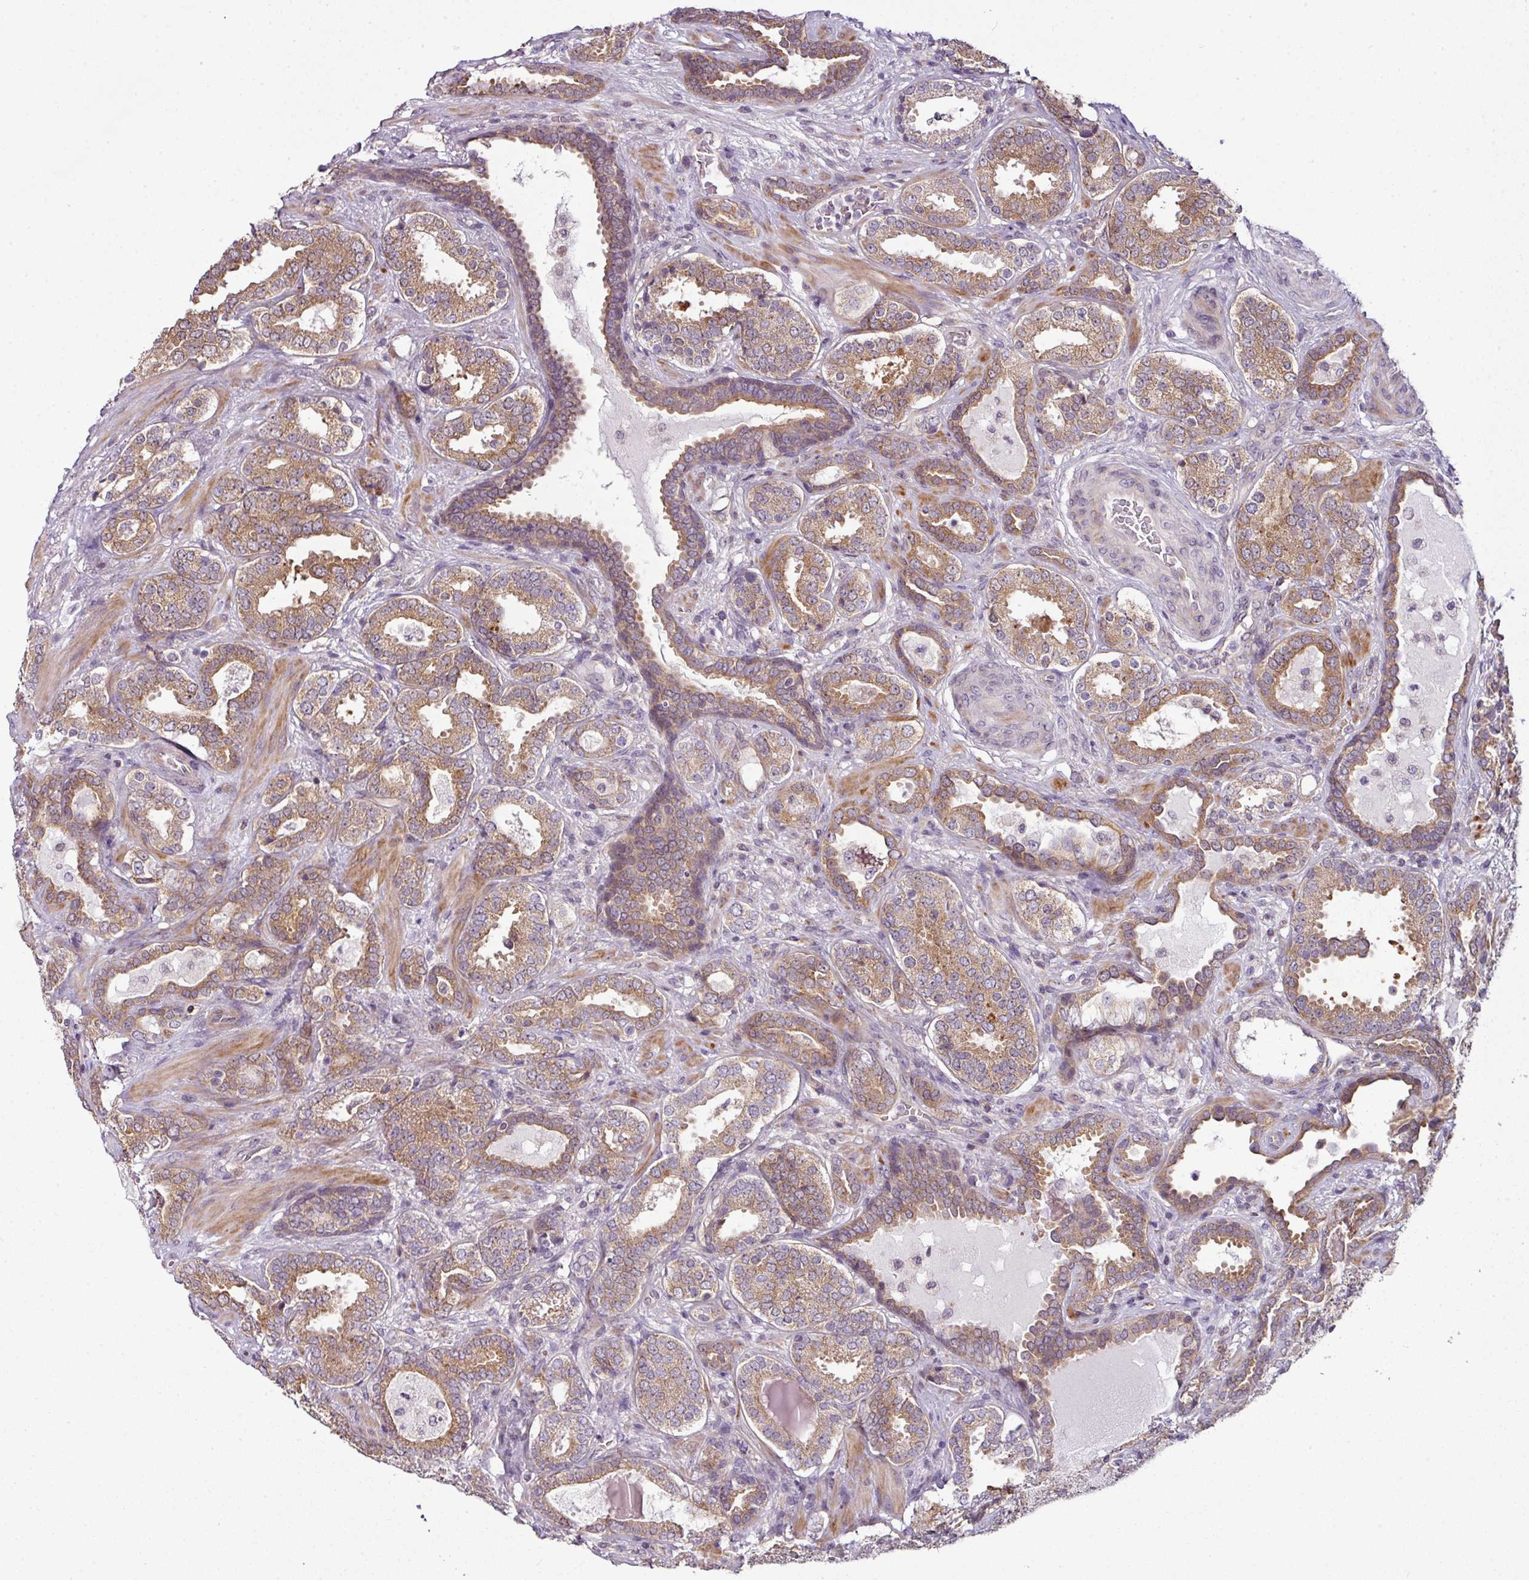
{"staining": {"intensity": "moderate", "quantity": ">75%", "location": "cytoplasmic/membranous"}, "tissue": "prostate cancer", "cell_type": "Tumor cells", "image_type": "cancer", "snomed": [{"axis": "morphology", "description": "Adenocarcinoma, High grade"}, {"axis": "topography", "description": "Prostate"}], "caption": "Tumor cells exhibit moderate cytoplasmic/membranous expression in approximately >75% of cells in prostate adenocarcinoma (high-grade). Ihc stains the protein of interest in brown and the nuclei are stained blue.", "gene": "DERPC", "patient": {"sex": "male", "age": 65}}